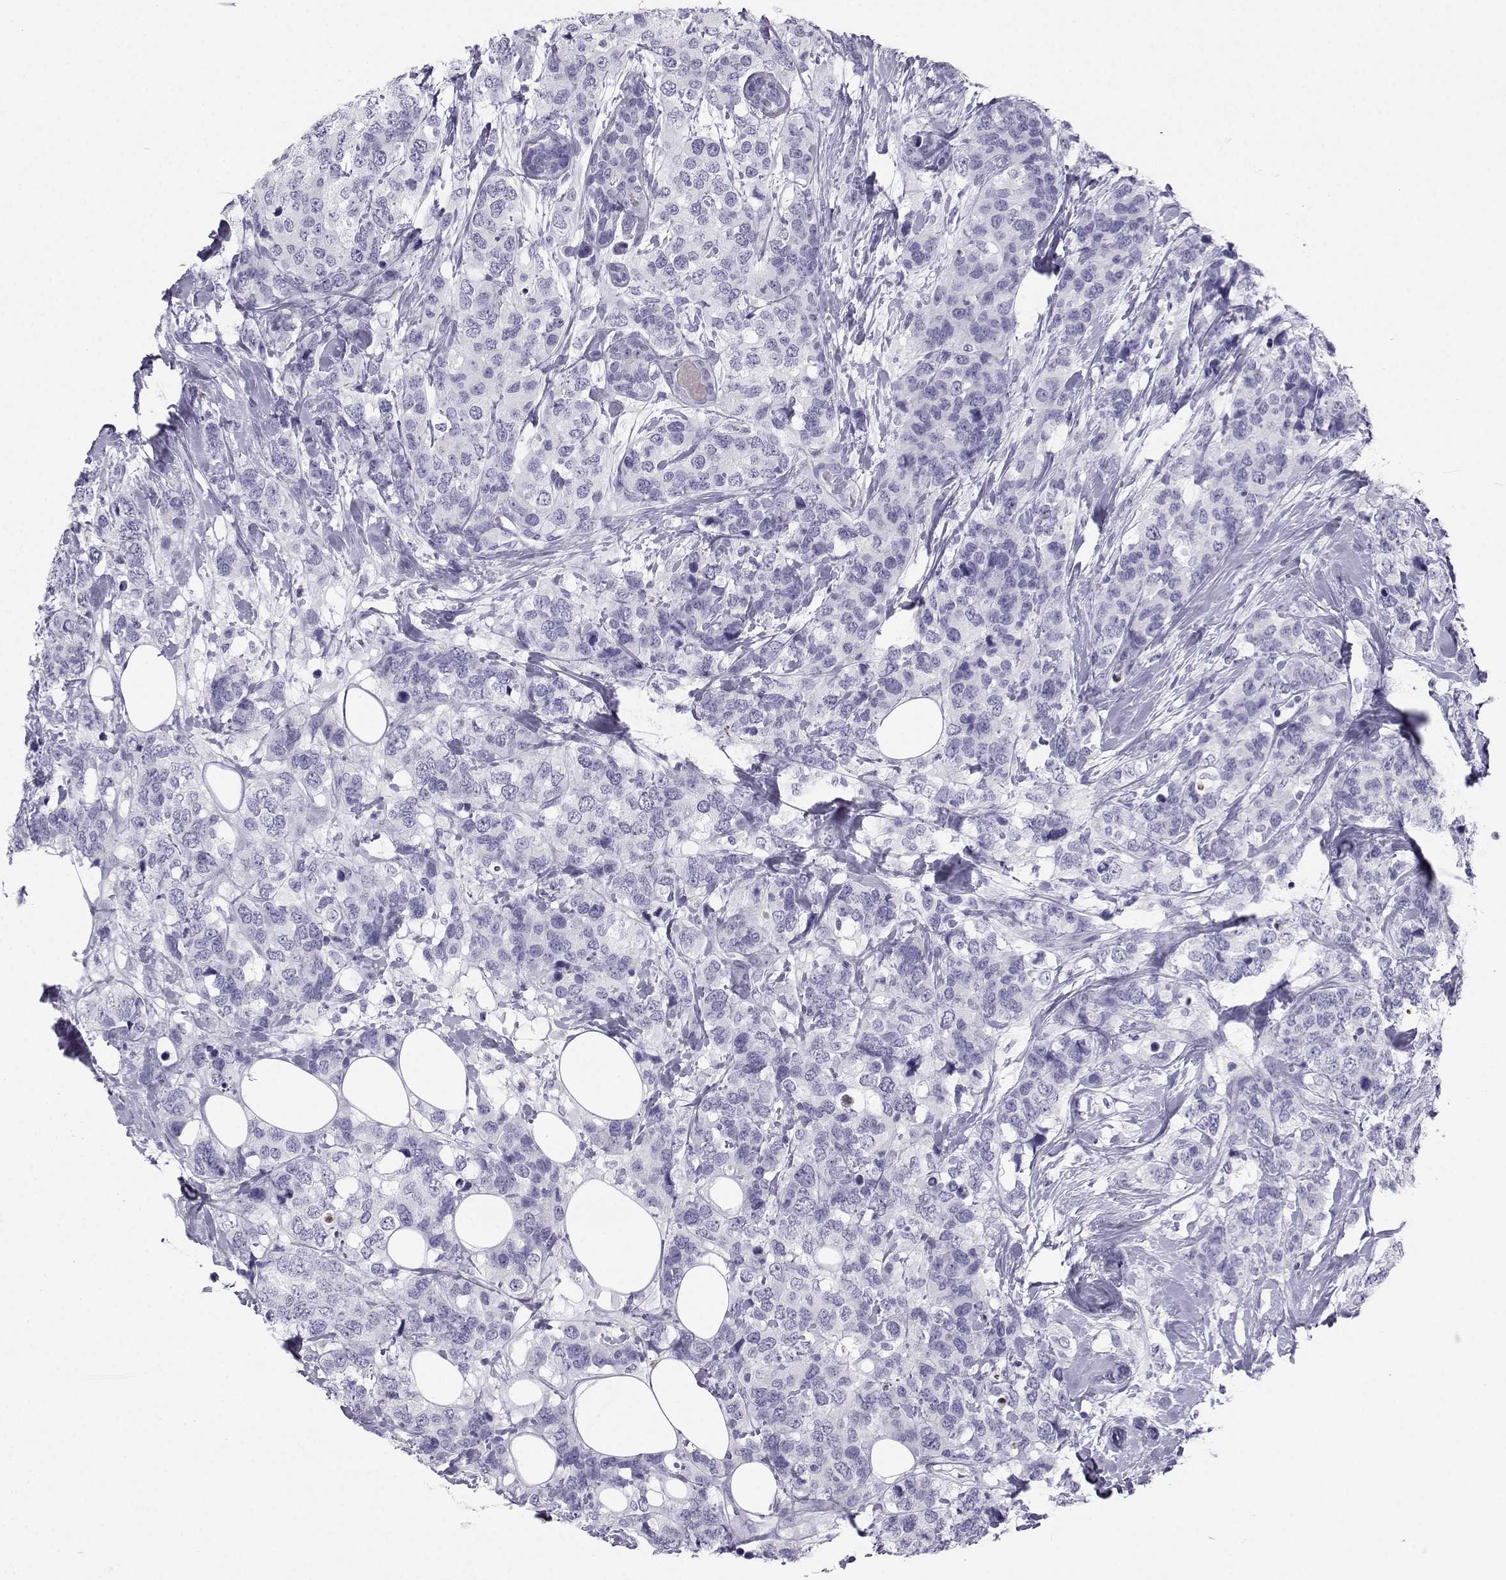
{"staining": {"intensity": "negative", "quantity": "none", "location": "none"}, "tissue": "breast cancer", "cell_type": "Tumor cells", "image_type": "cancer", "snomed": [{"axis": "morphology", "description": "Lobular carcinoma"}, {"axis": "topography", "description": "Breast"}], "caption": "Immunohistochemical staining of human breast cancer displays no significant expression in tumor cells. (Brightfield microscopy of DAB (3,3'-diaminobenzidine) immunohistochemistry at high magnification).", "gene": "SST", "patient": {"sex": "female", "age": 59}}